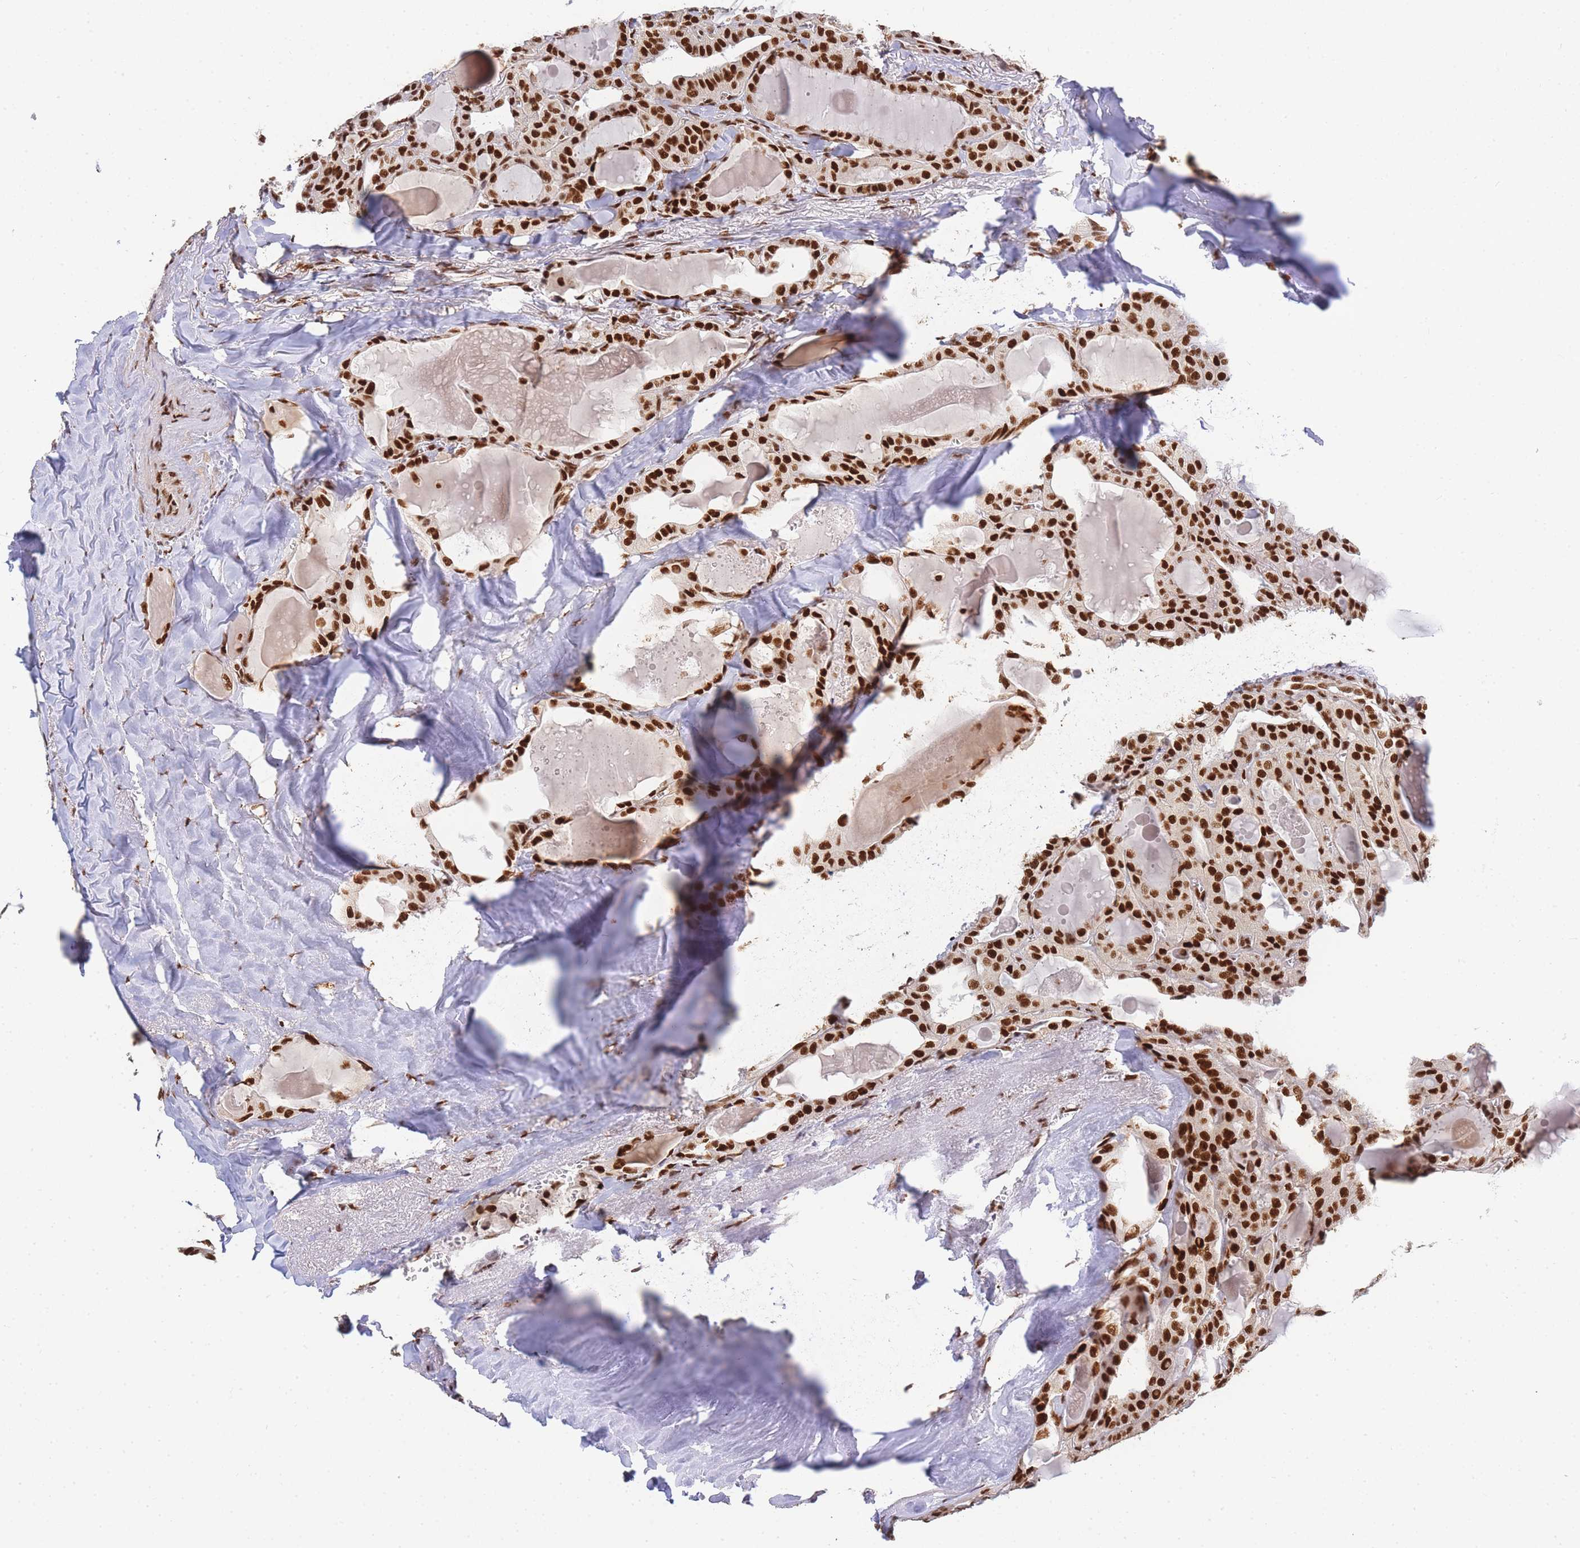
{"staining": {"intensity": "strong", "quantity": ">75%", "location": "nuclear"}, "tissue": "thyroid cancer", "cell_type": "Tumor cells", "image_type": "cancer", "snomed": [{"axis": "morphology", "description": "Papillary adenocarcinoma, NOS"}, {"axis": "topography", "description": "Thyroid gland"}], "caption": "Strong nuclear protein expression is identified in about >75% of tumor cells in papillary adenocarcinoma (thyroid).", "gene": "PRKDC", "patient": {"sex": "male", "age": 52}}